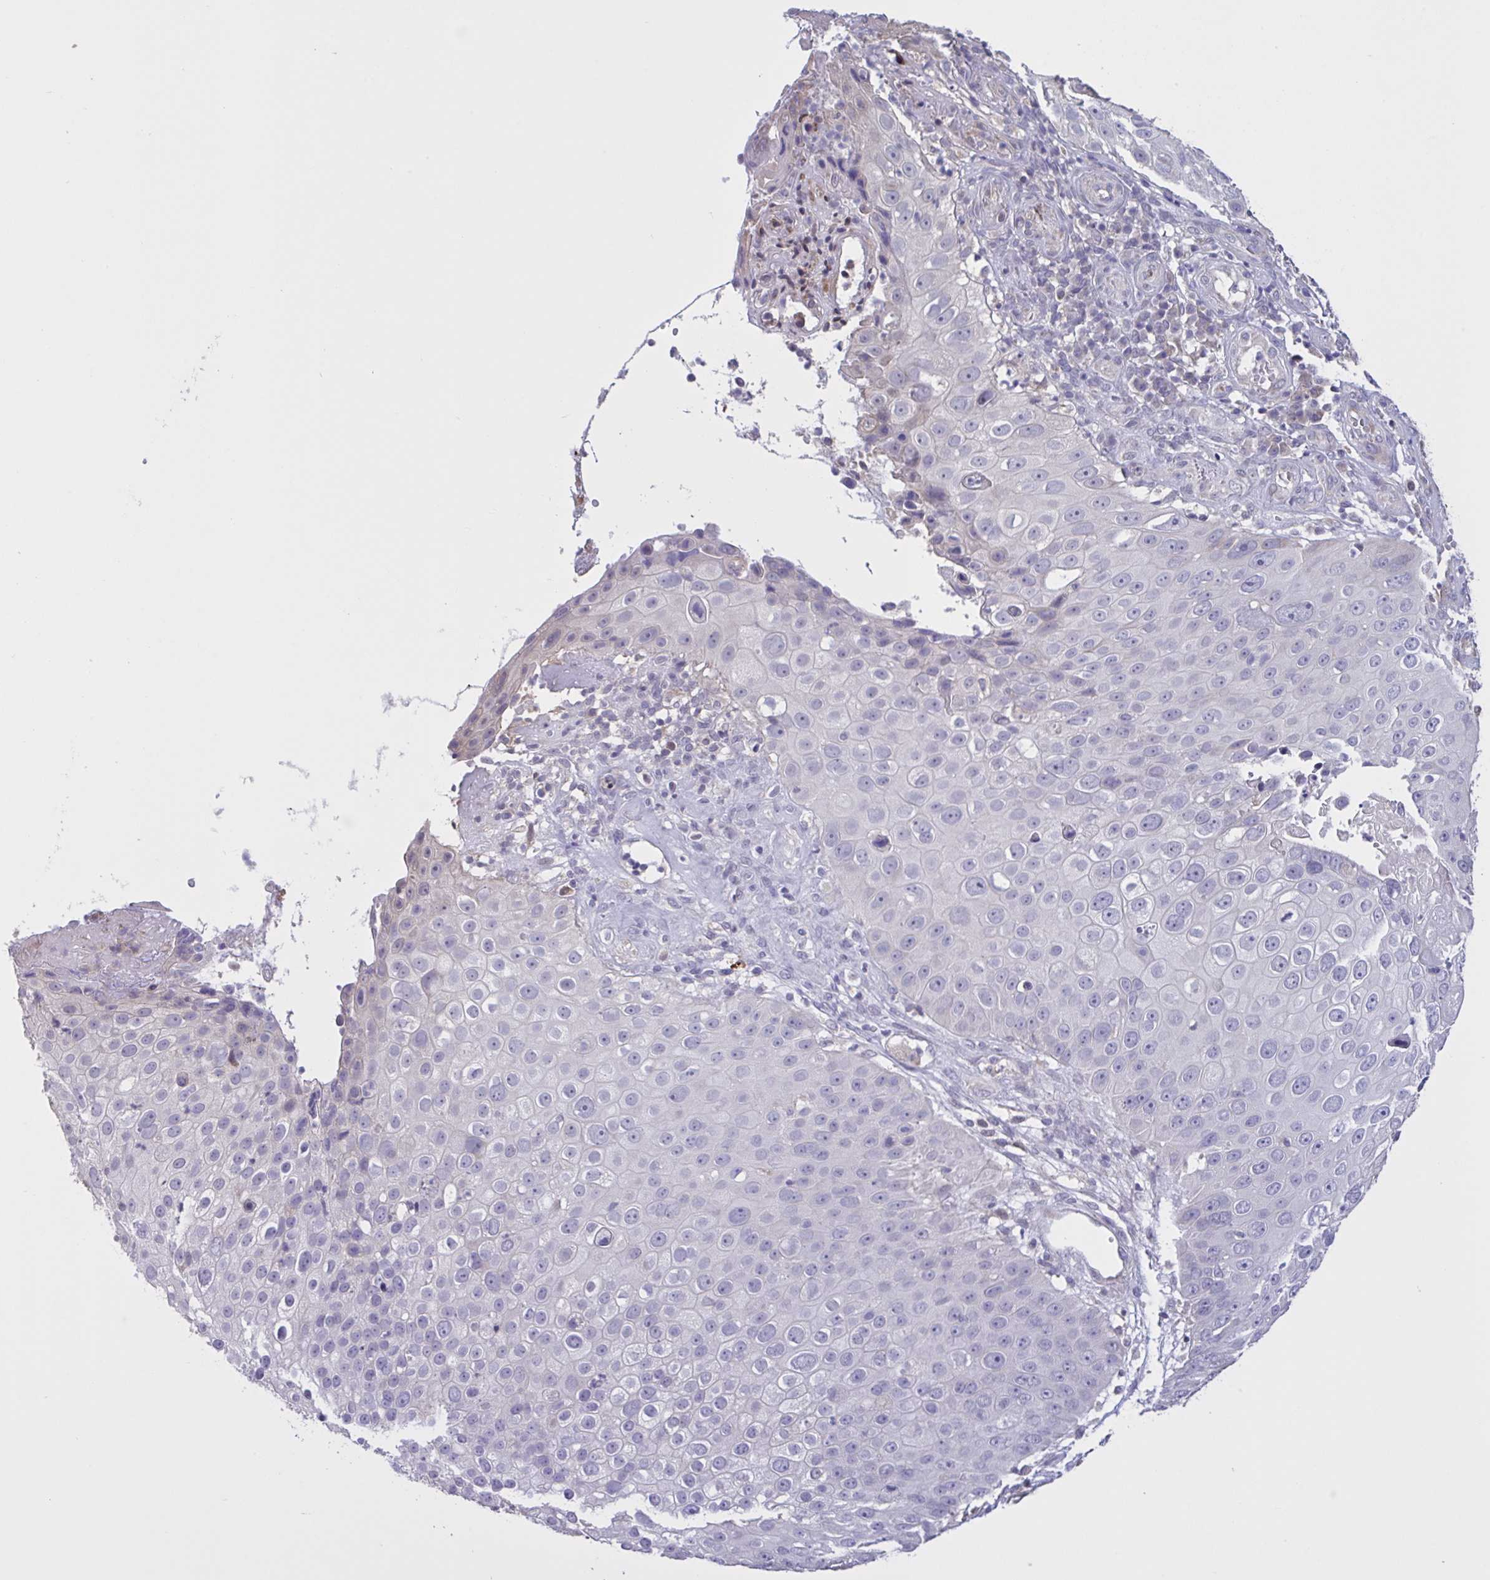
{"staining": {"intensity": "negative", "quantity": "none", "location": "none"}, "tissue": "skin cancer", "cell_type": "Tumor cells", "image_type": "cancer", "snomed": [{"axis": "morphology", "description": "Squamous cell carcinoma, NOS"}, {"axis": "topography", "description": "Skin"}], "caption": "Immunohistochemistry (IHC) image of human squamous cell carcinoma (skin) stained for a protein (brown), which demonstrates no staining in tumor cells. The staining was performed using DAB (3,3'-diaminobenzidine) to visualize the protein expression in brown, while the nuclei were stained in blue with hematoxylin (Magnification: 20x).", "gene": "MRGPRX2", "patient": {"sex": "male", "age": 71}}